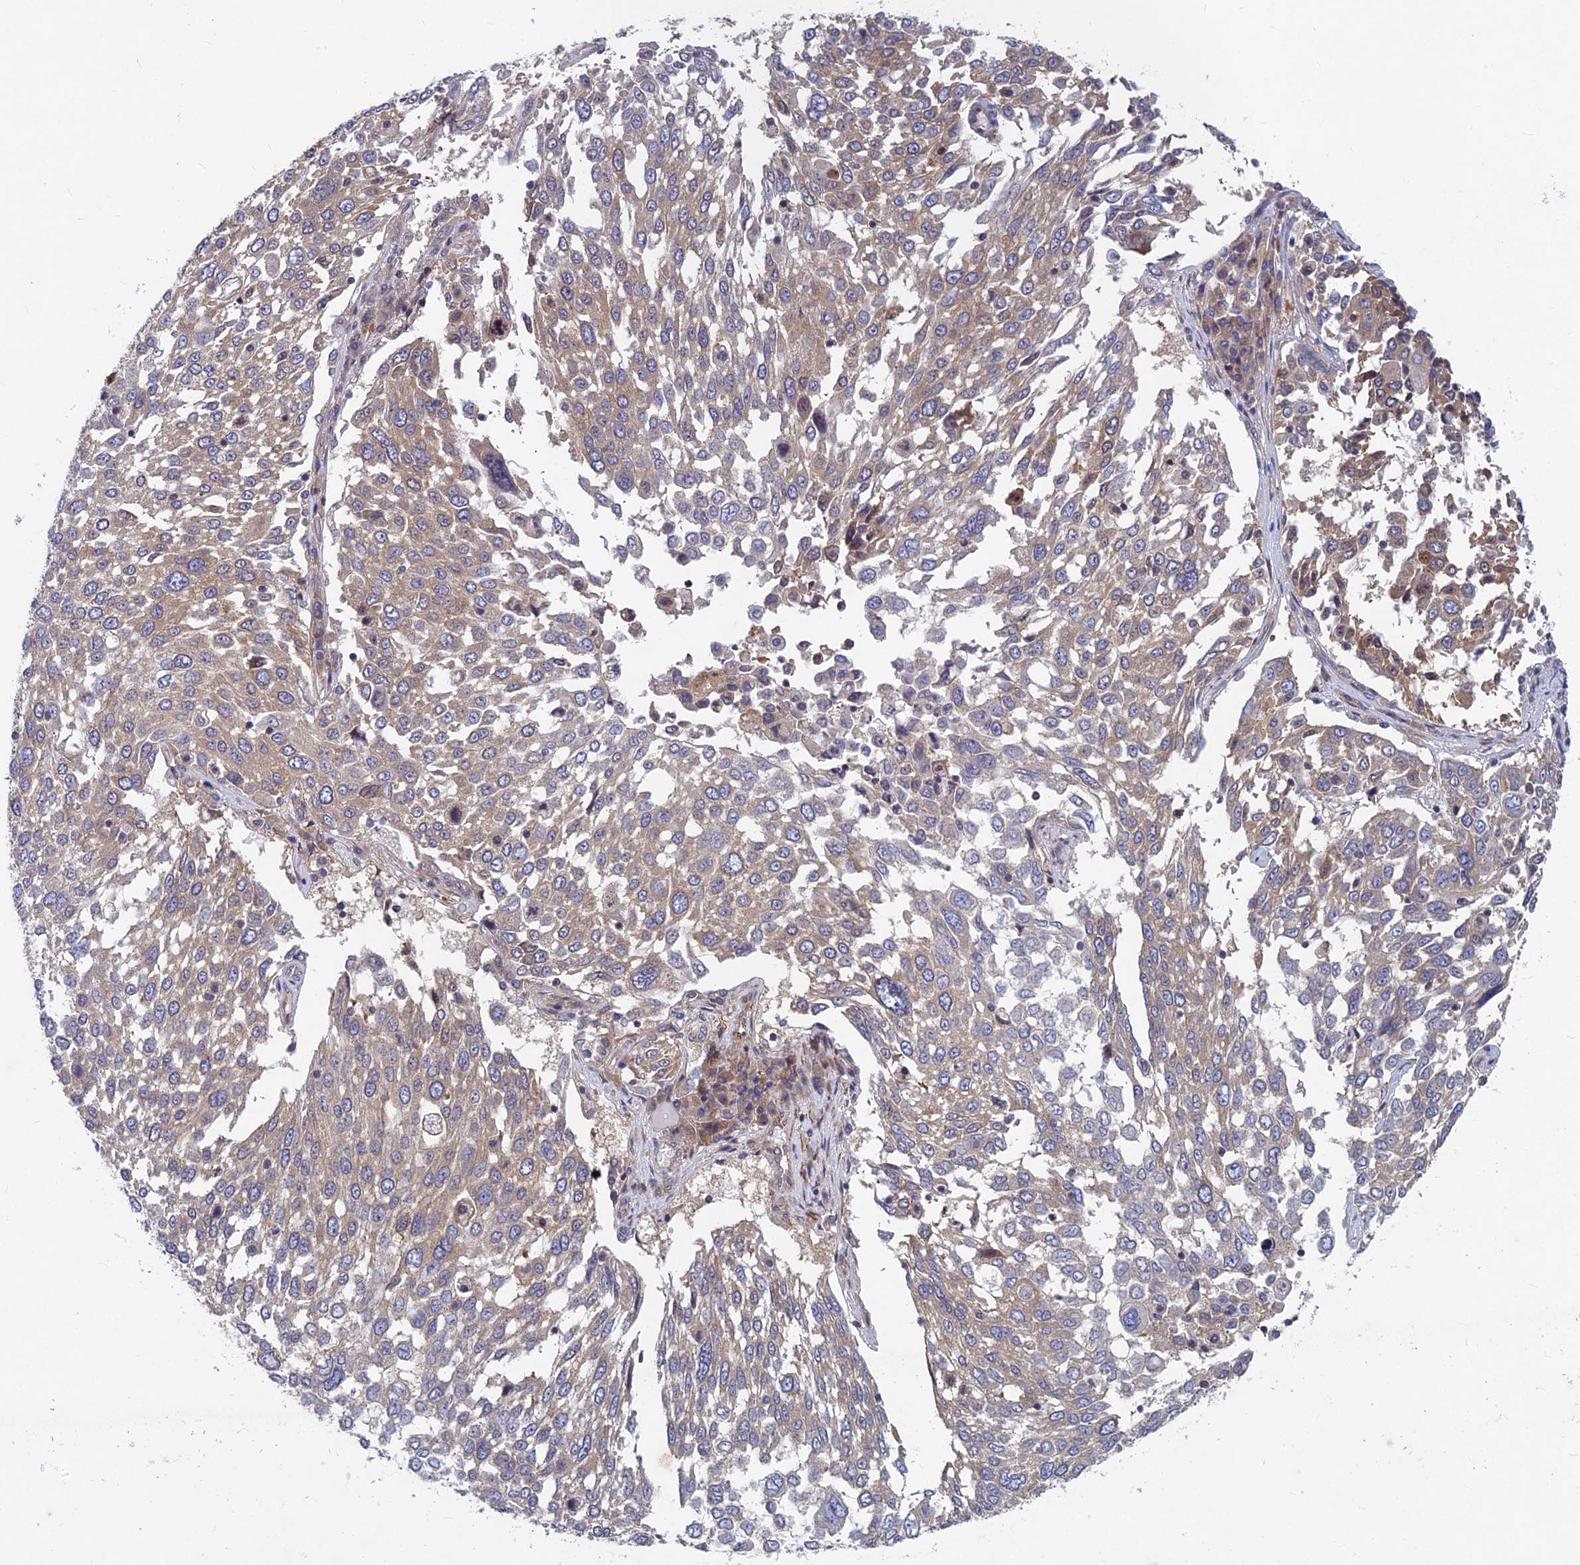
{"staining": {"intensity": "moderate", "quantity": ">75%", "location": "cytoplasmic/membranous"}, "tissue": "lung cancer", "cell_type": "Tumor cells", "image_type": "cancer", "snomed": [{"axis": "morphology", "description": "Squamous cell carcinoma, NOS"}, {"axis": "topography", "description": "Lung"}], "caption": "Lung cancer stained with a brown dye reveals moderate cytoplasmic/membranous positive staining in about >75% of tumor cells.", "gene": "NCAPG", "patient": {"sex": "male", "age": 65}}